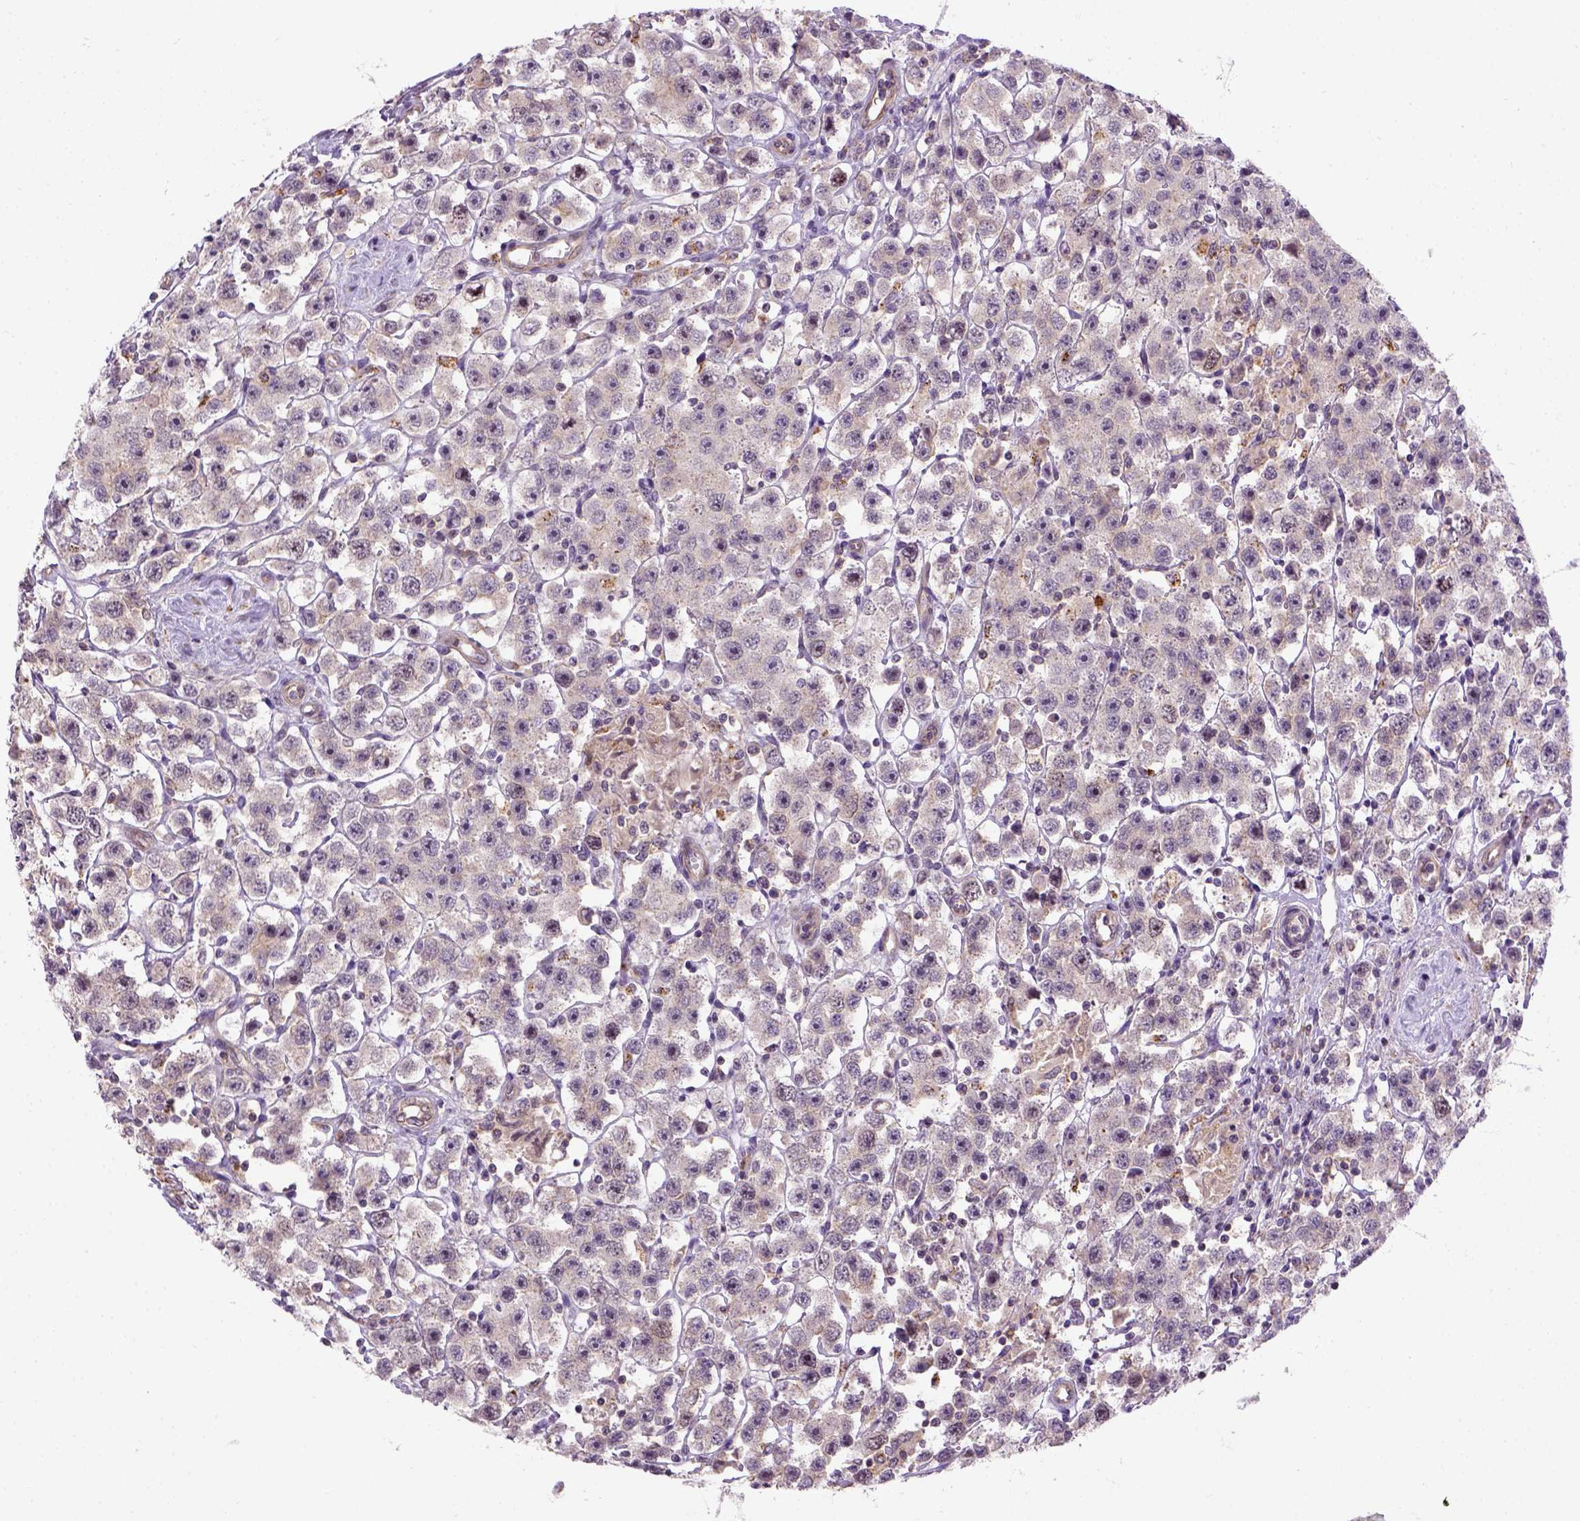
{"staining": {"intensity": "negative", "quantity": "none", "location": "none"}, "tissue": "testis cancer", "cell_type": "Tumor cells", "image_type": "cancer", "snomed": [{"axis": "morphology", "description": "Seminoma, NOS"}, {"axis": "topography", "description": "Testis"}], "caption": "IHC photomicrograph of human testis cancer (seminoma) stained for a protein (brown), which shows no positivity in tumor cells. (DAB IHC, high magnification).", "gene": "KAZN", "patient": {"sex": "male", "age": 45}}